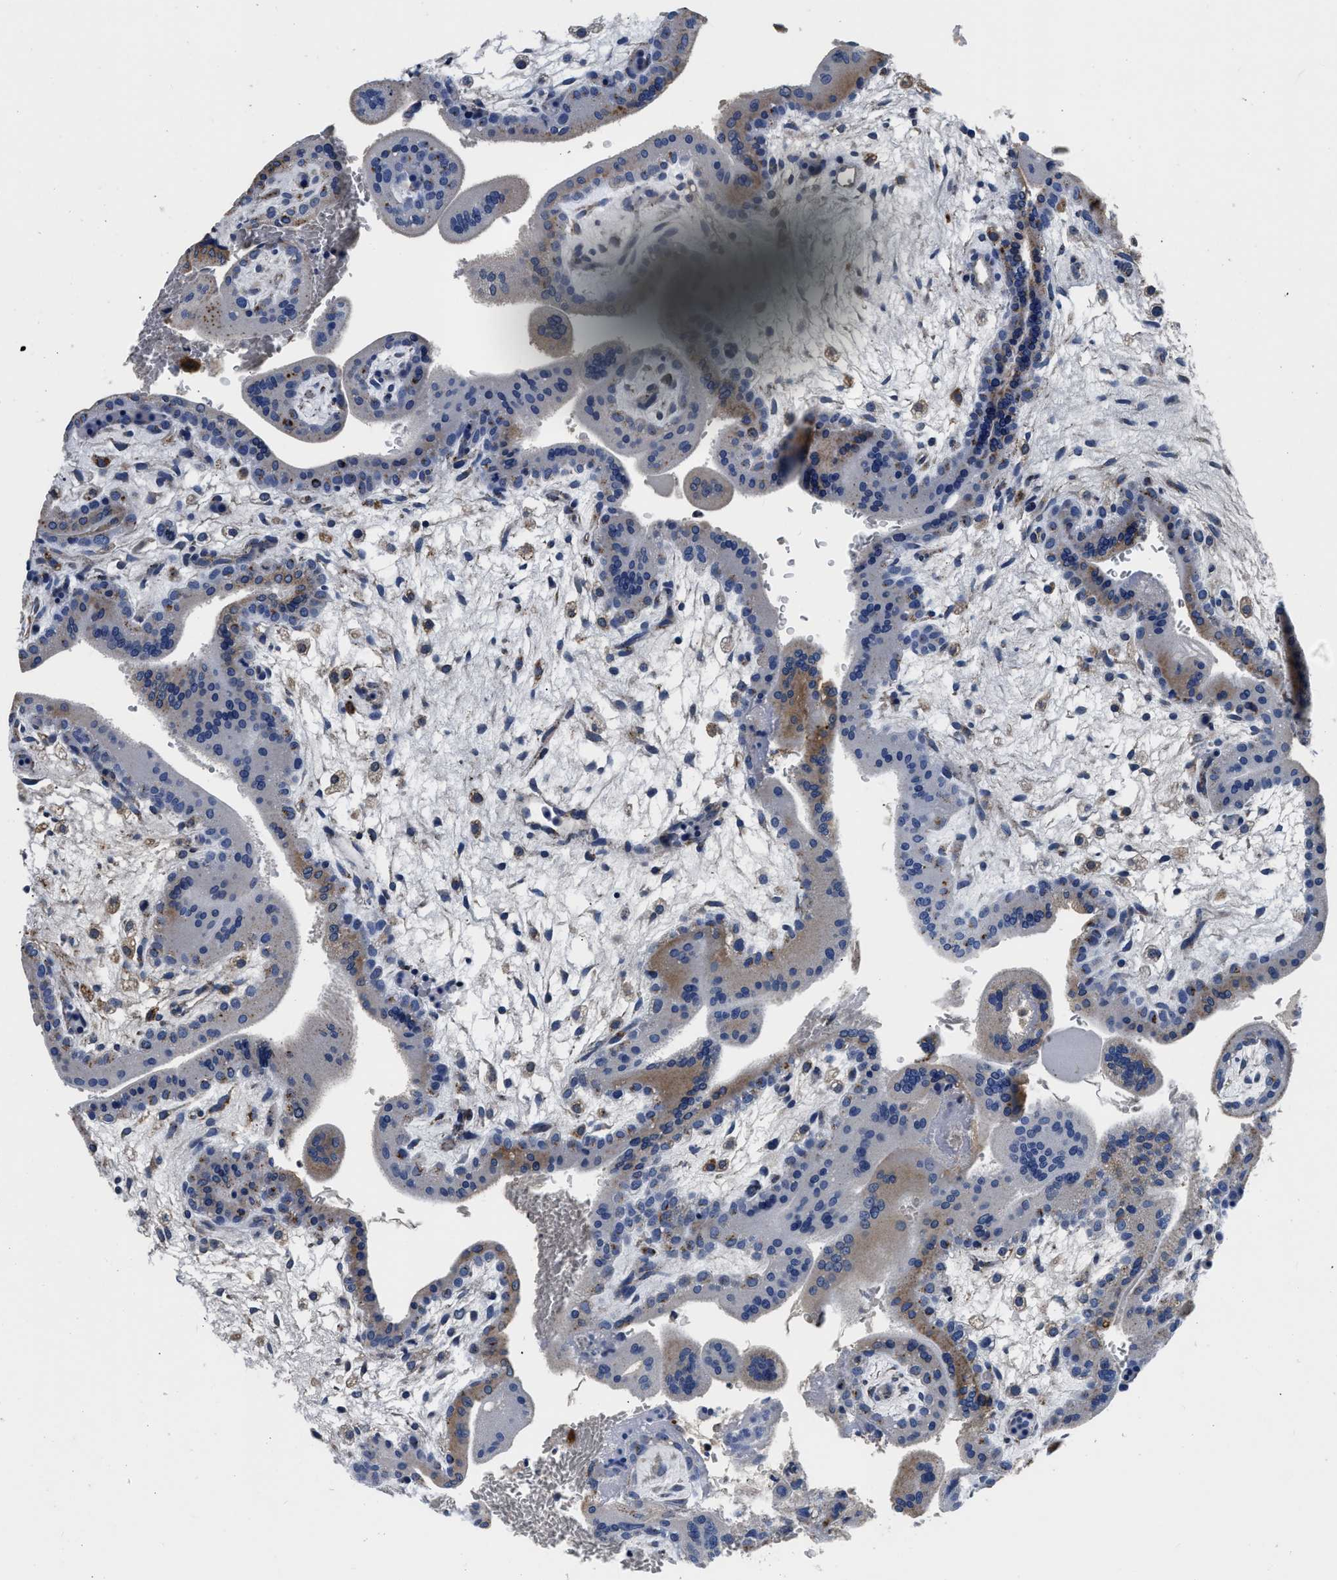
{"staining": {"intensity": "weak", "quantity": "<25%", "location": "cytoplasmic/membranous"}, "tissue": "placenta", "cell_type": "Decidual cells", "image_type": "normal", "snomed": [{"axis": "morphology", "description": "Normal tissue, NOS"}, {"axis": "topography", "description": "Placenta"}], "caption": "Immunohistochemistry (IHC) histopathology image of unremarkable placenta stained for a protein (brown), which demonstrates no positivity in decidual cells.", "gene": "GRN", "patient": {"sex": "female", "age": 35}}